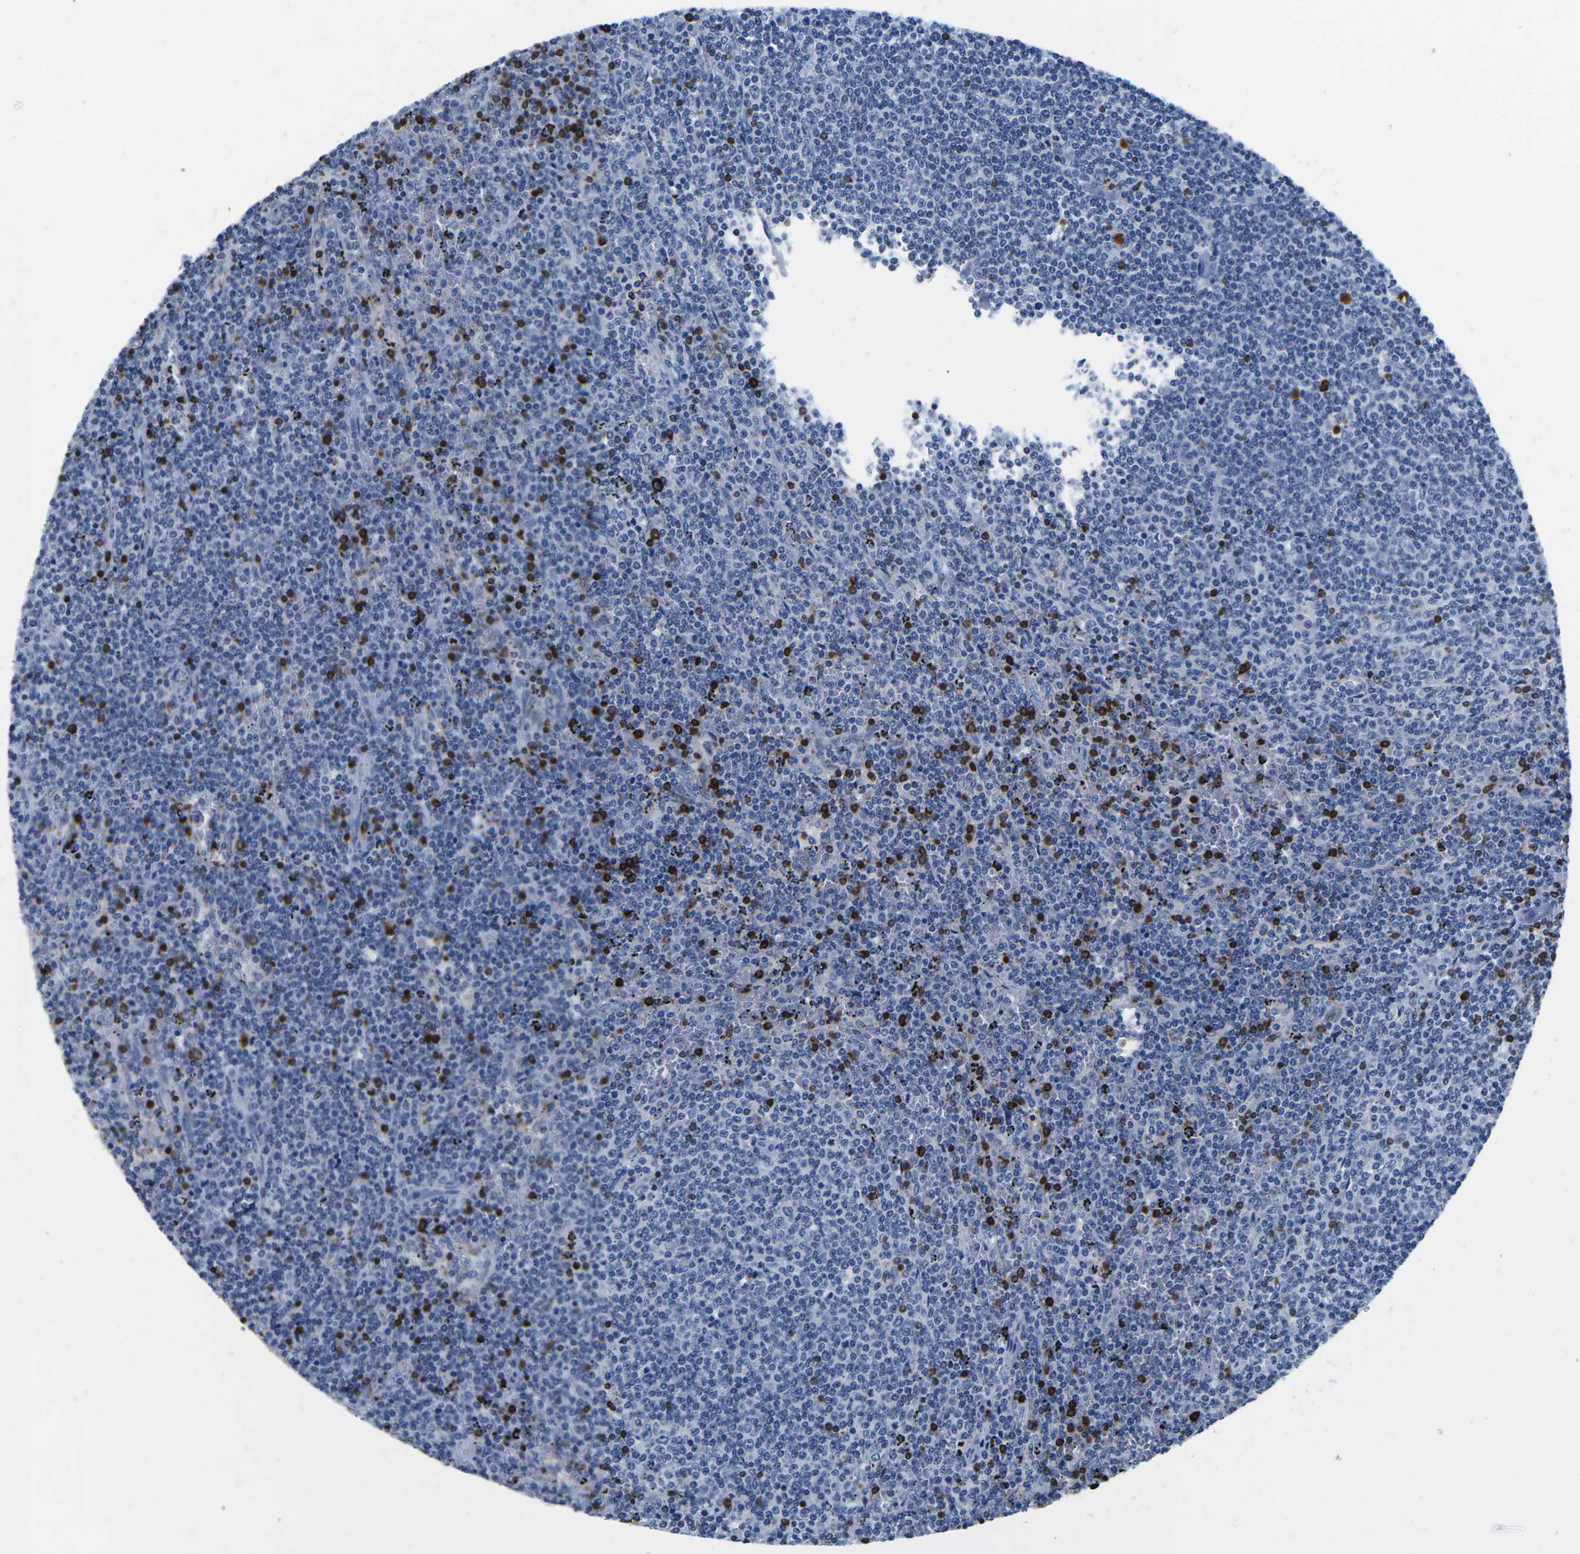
{"staining": {"intensity": "negative", "quantity": "none", "location": "none"}, "tissue": "lymphoma", "cell_type": "Tumor cells", "image_type": "cancer", "snomed": [{"axis": "morphology", "description": "Malignant lymphoma, non-Hodgkin's type, Low grade"}, {"axis": "topography", "description": "Spleen"}], "caption": "This is an immunohistochemistry (IHC) image of lymphoma. There is no expression in tumor cells.", "gene": "CTSW", "patient": {"sex": "female", "age": 50}}